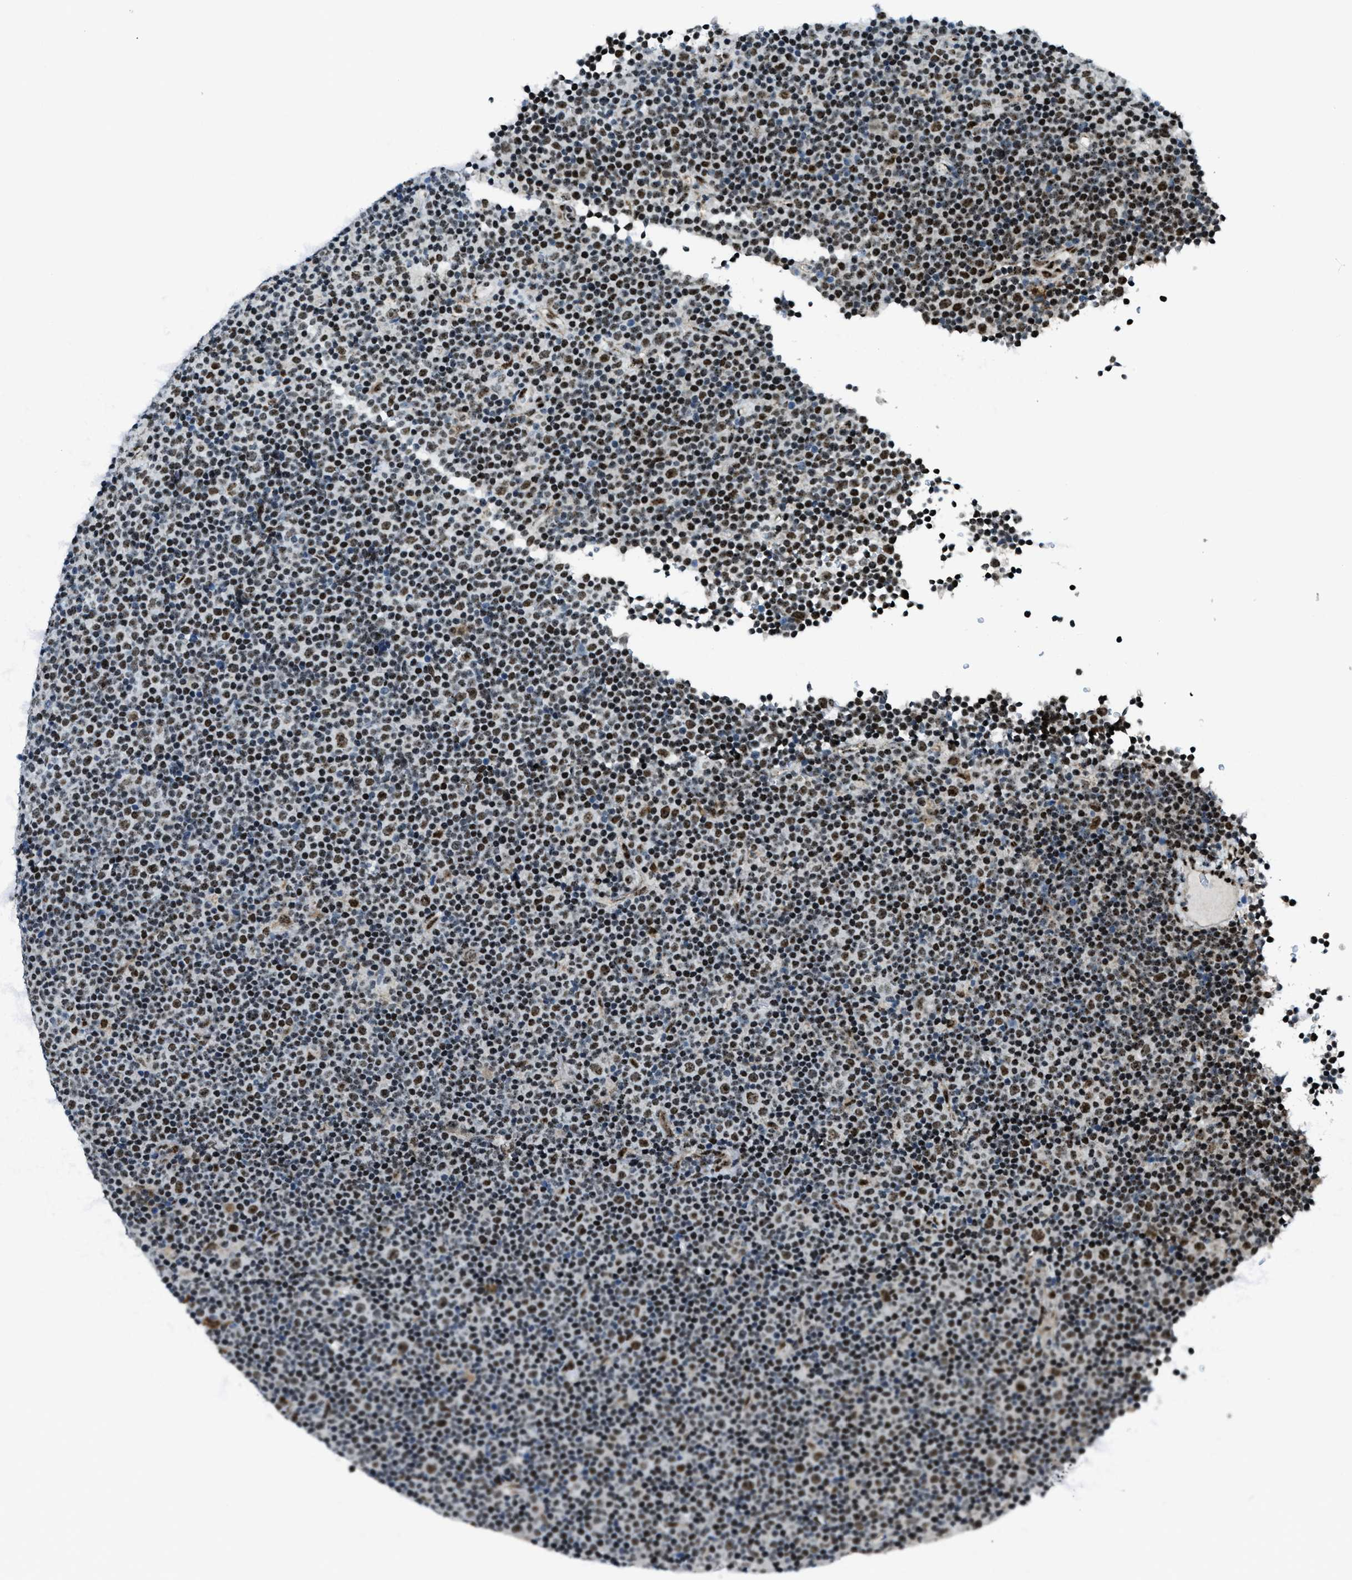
{"staining": {"intensity": "strong", "quantity": "25%-75%", "location": "cytoplasmic/membranous,nuclear"}, "tissue": "lymphoma", "cell_type": "Tumor cells", "image_type": "cancer", "snomed": [{"axis": "morphology", "description": "Malignant lymphoma, non-Hodgkin's type, Low grade"}, {"axis": "topography", "description": "Lymph node"}], "caption": "The immunohistochemical stain highlights strong cytoplasmic/membranous and nuclear staining in tumor cells of lymphoma tissue.", "gene": "SP100", "patient": {"sex": "female", "age": 67}}